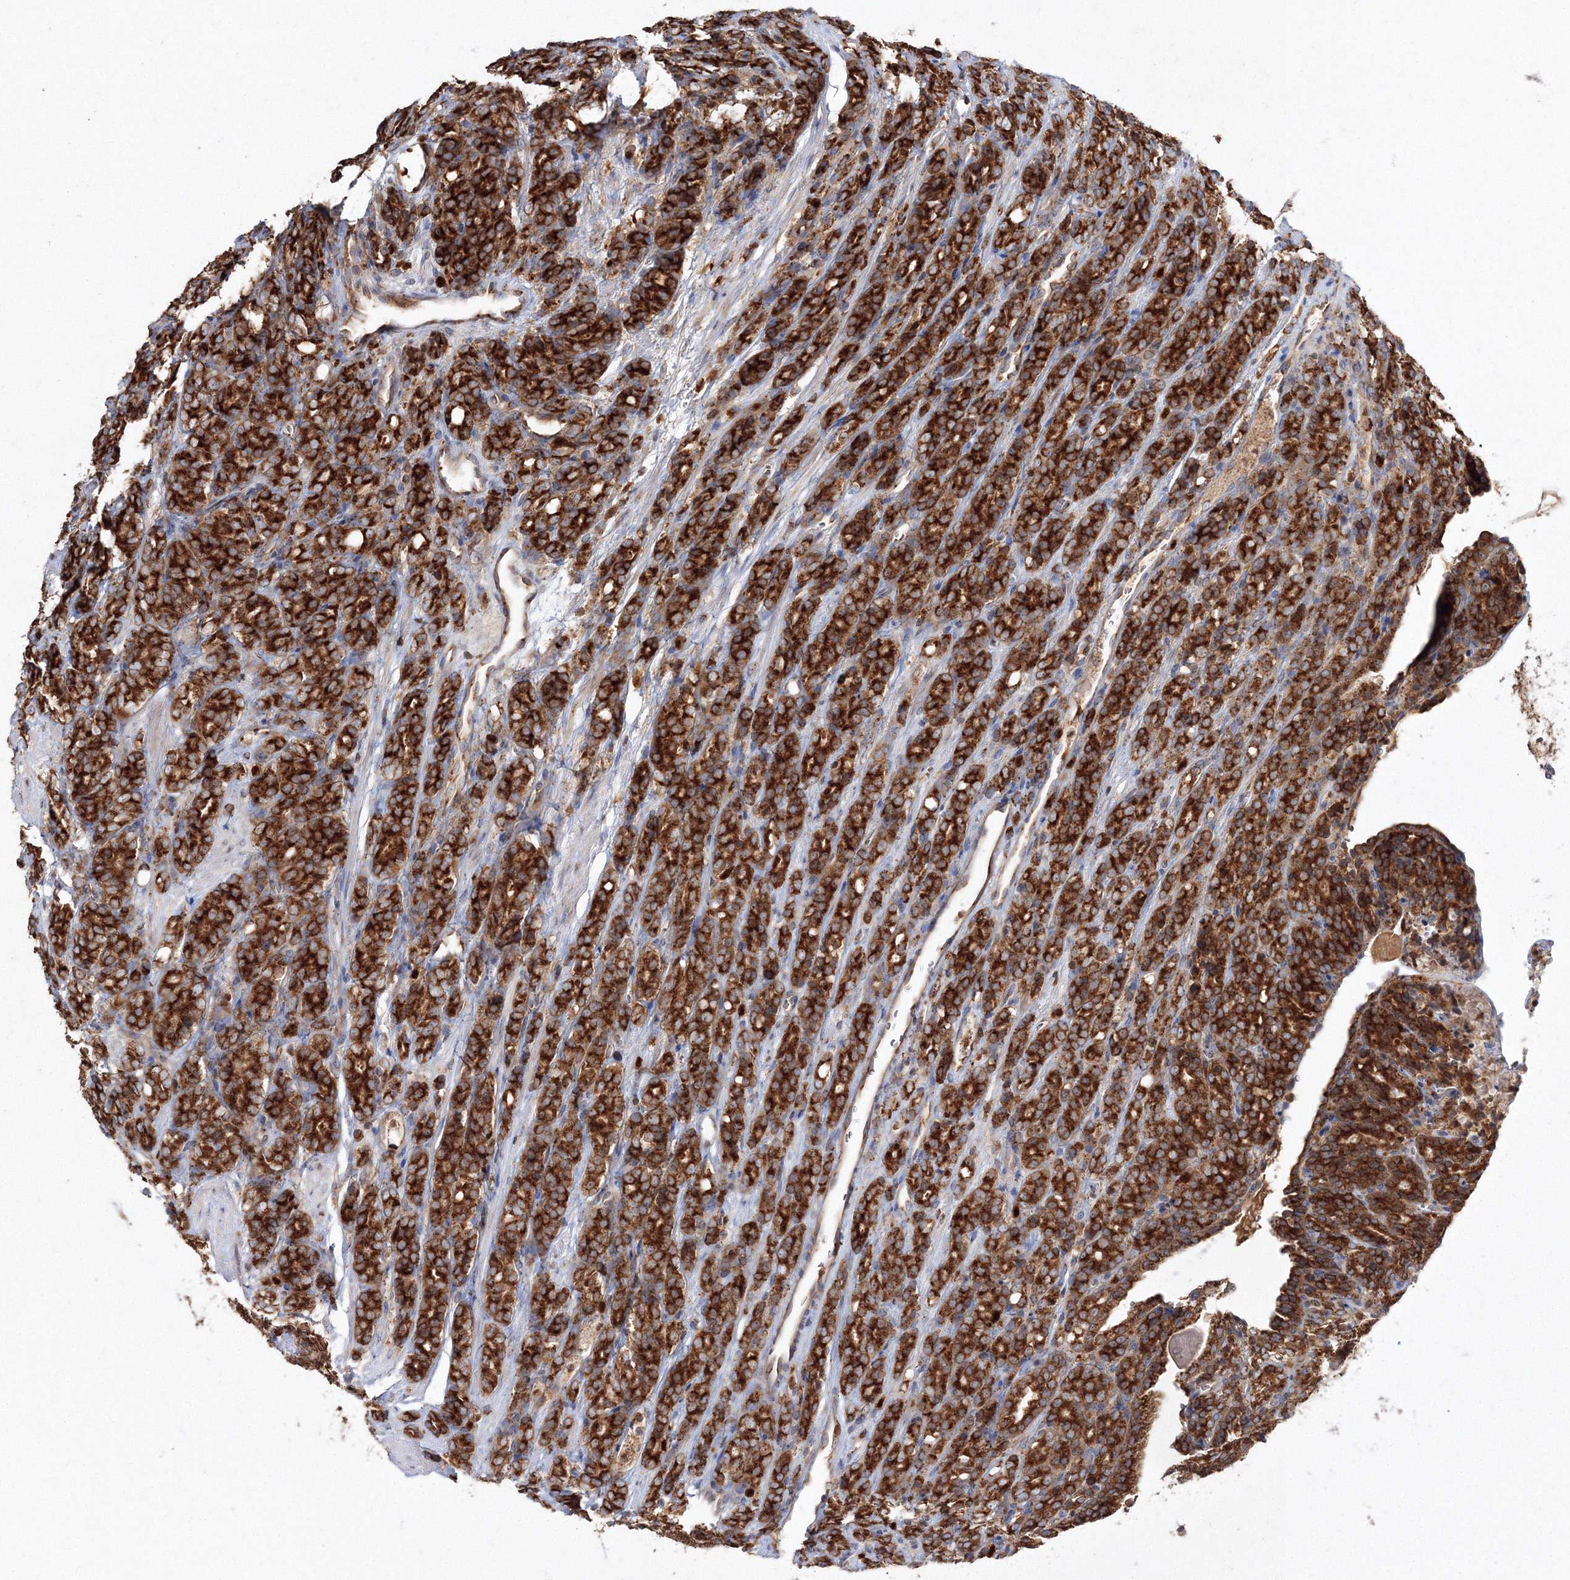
{"staining": {"intensity": "strong", "quantity": ">75%", "location": "cytoplasmic/membranous"}, "tissue": "prostate cancer", "cell_type": "Tumor cells", "image_type": "cancer", "snomed": [{"axis": "morphology", "description": "Adenocarcinoma, High grade"}, {"axis": "topography", "description": "Prostate"}], "caption": "Immunohistochemical staining of human prostate high-grade adenocarcinoma demonstrates strong cytoplasmic/membranous protein expression in about >75% of tumor cells.", "gene": "ARCN1", "patient": {"sex": "male", "age": 62}}